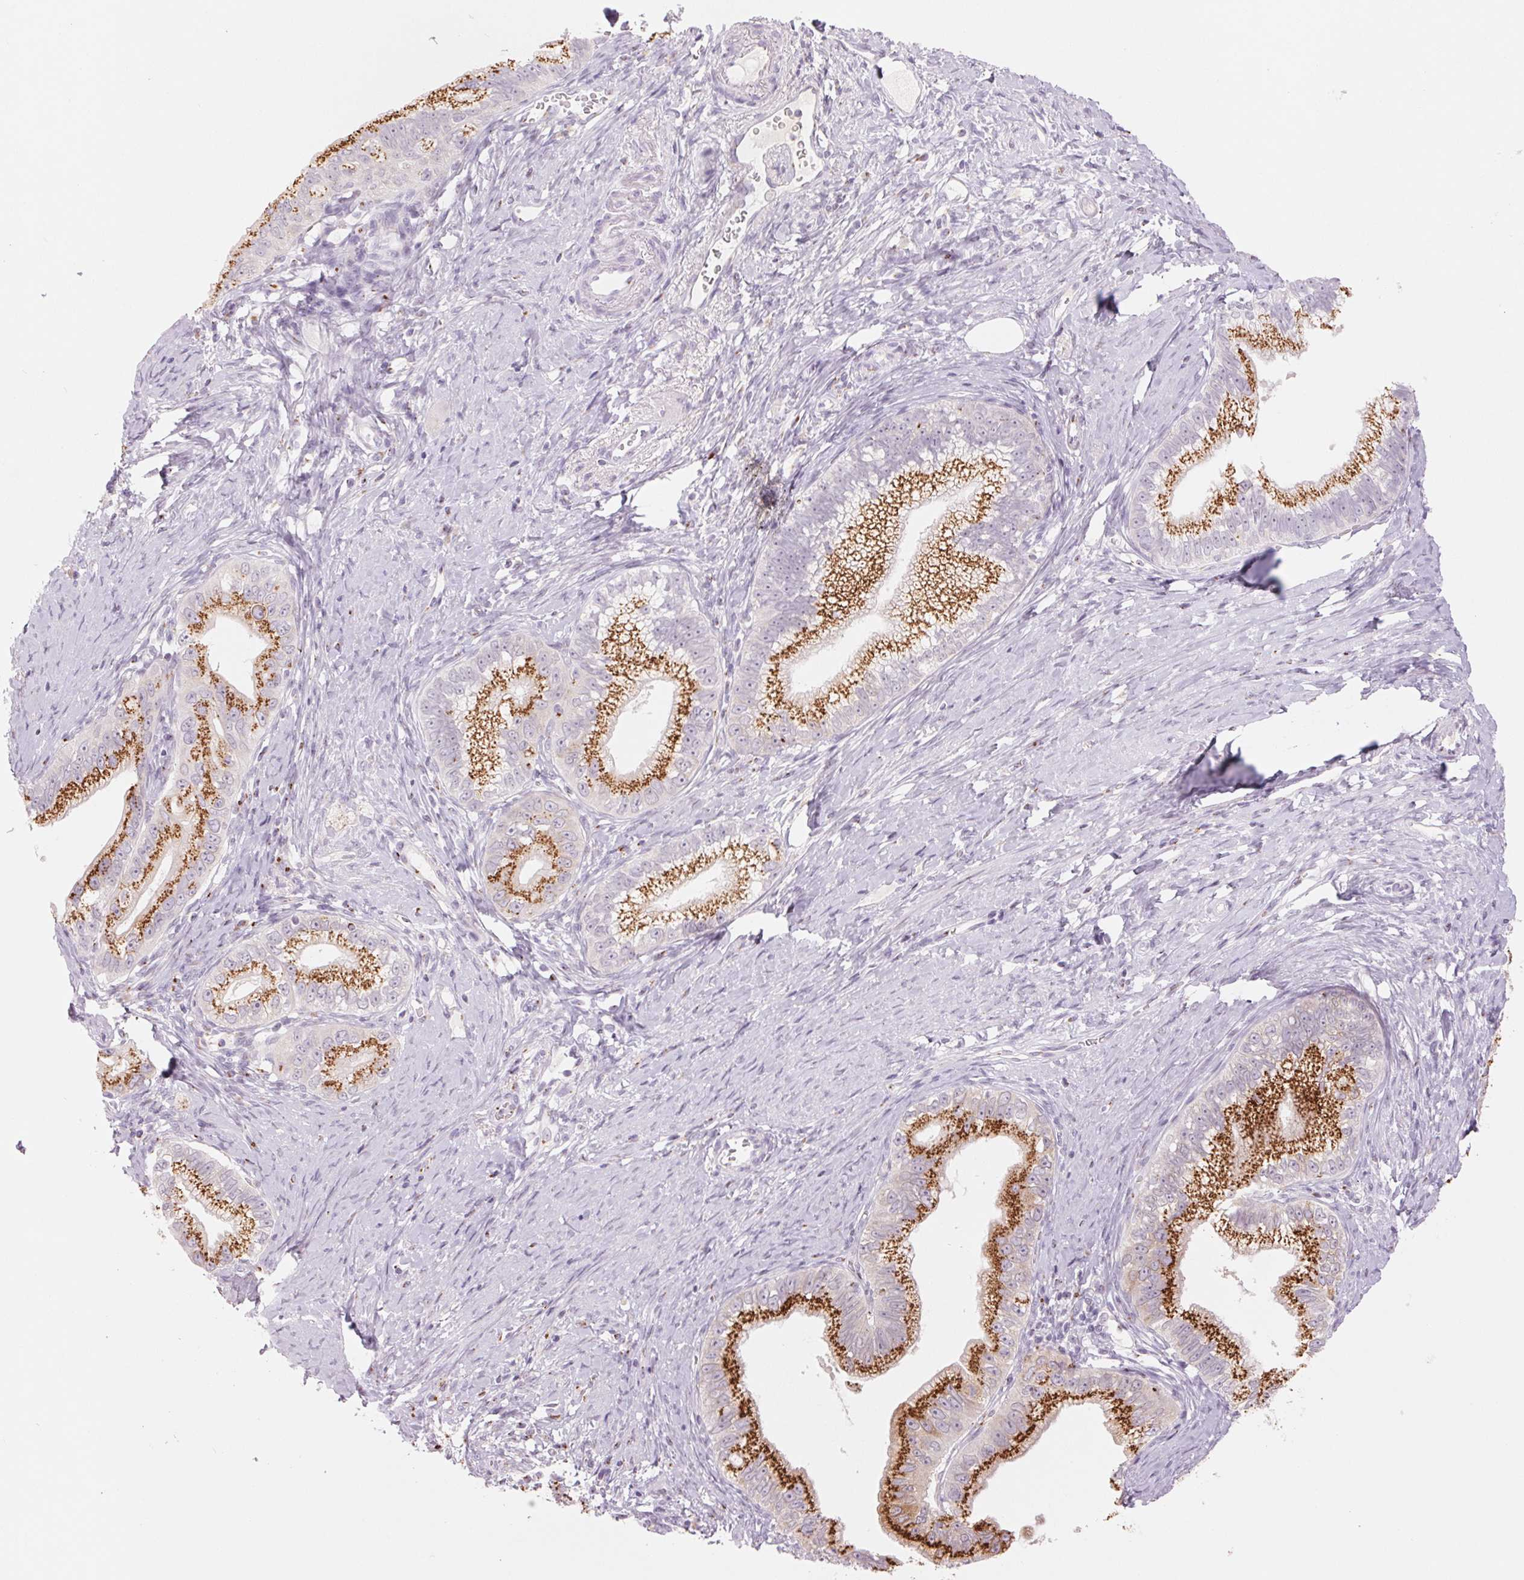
{"staining": {"intensity": "strong", "quantity": ">75%", "location": "cytoplasmic/membranous"}, "tissue": "pancreatic cancer", "cell_type": "Tumor cells", "image_type": "cancer", "snomed": [{"axis": "morphology", "description": "Adenocarcinoma, NOS"}, {"axis": "topography", "description": "Pancreas"}], "caption": "Pancreatic adenocarcinoma stained with a brown dye exhibits strong cytoplasmic/membranous positive staining in about >75% of tumor cells.", "gene": "GALNT7", "patient": {"sex": "male", "age": 70}}